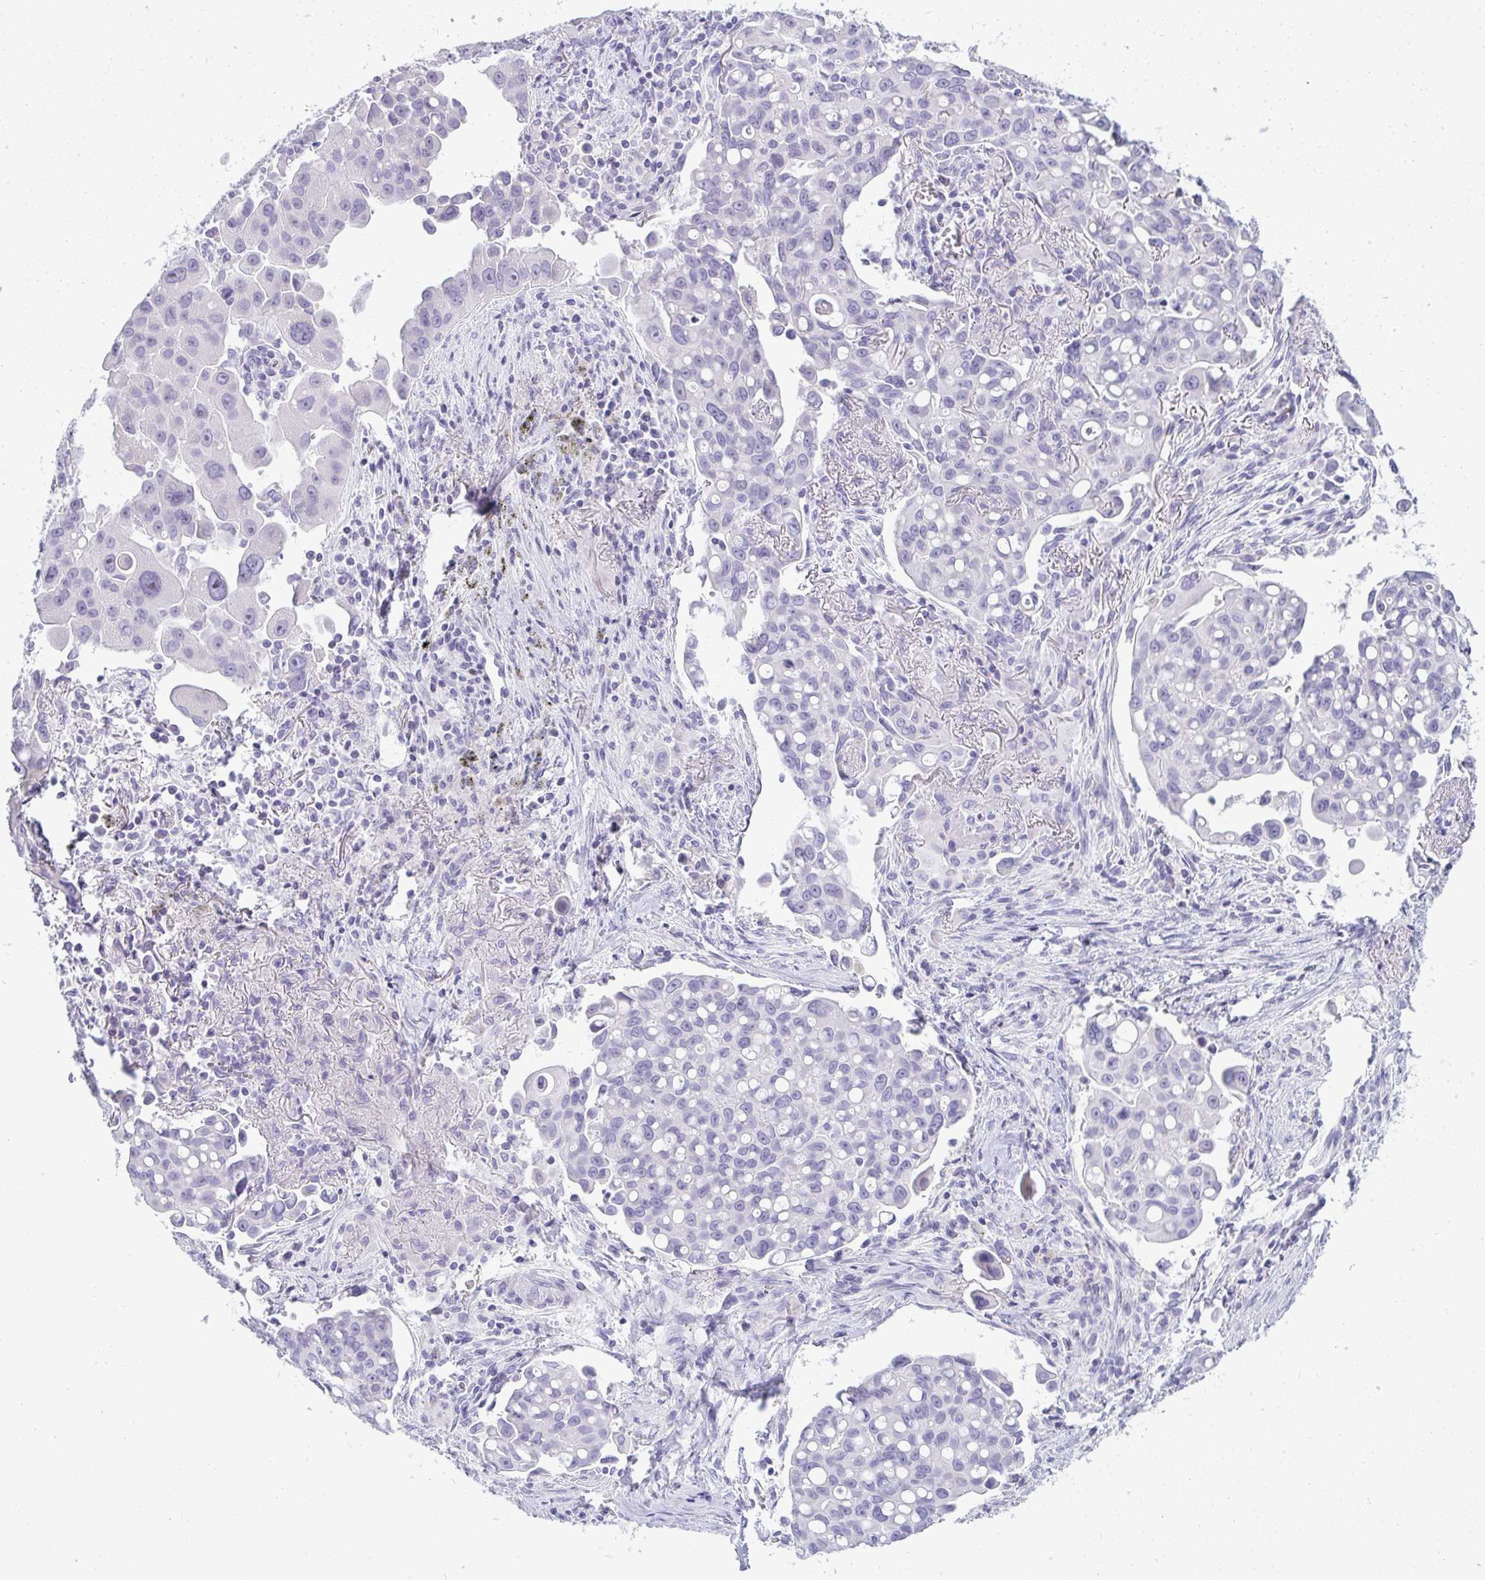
{"staining": {"intensity": "negative", "quantity": "none", "location": "none"}, "tissue": "lung cancer", "cell_type": "Tumor cells", "image_type": "cancer", "snomed": [{"axis": "morphology", "description": "Adenocarcinoma, NOS"}, {"axis": "topography", "description": "Lung"}], "caption": "High magnification brightfield microscopy of lung cancer stained with DAB (3,3'-diaminobenzidine) (brown) and counterstained with hematoxylin (blue): tumor cells show no significant positivity. (Stains: DAB (3,3'-diaminobenzidine) immunohistochemistry (IHC) with hematoxylin counter stain, Microscopy: brightfield microscopy at high magnification).", "gene": "ZNF182", "patient": {"sex": "male", "age": 68}}